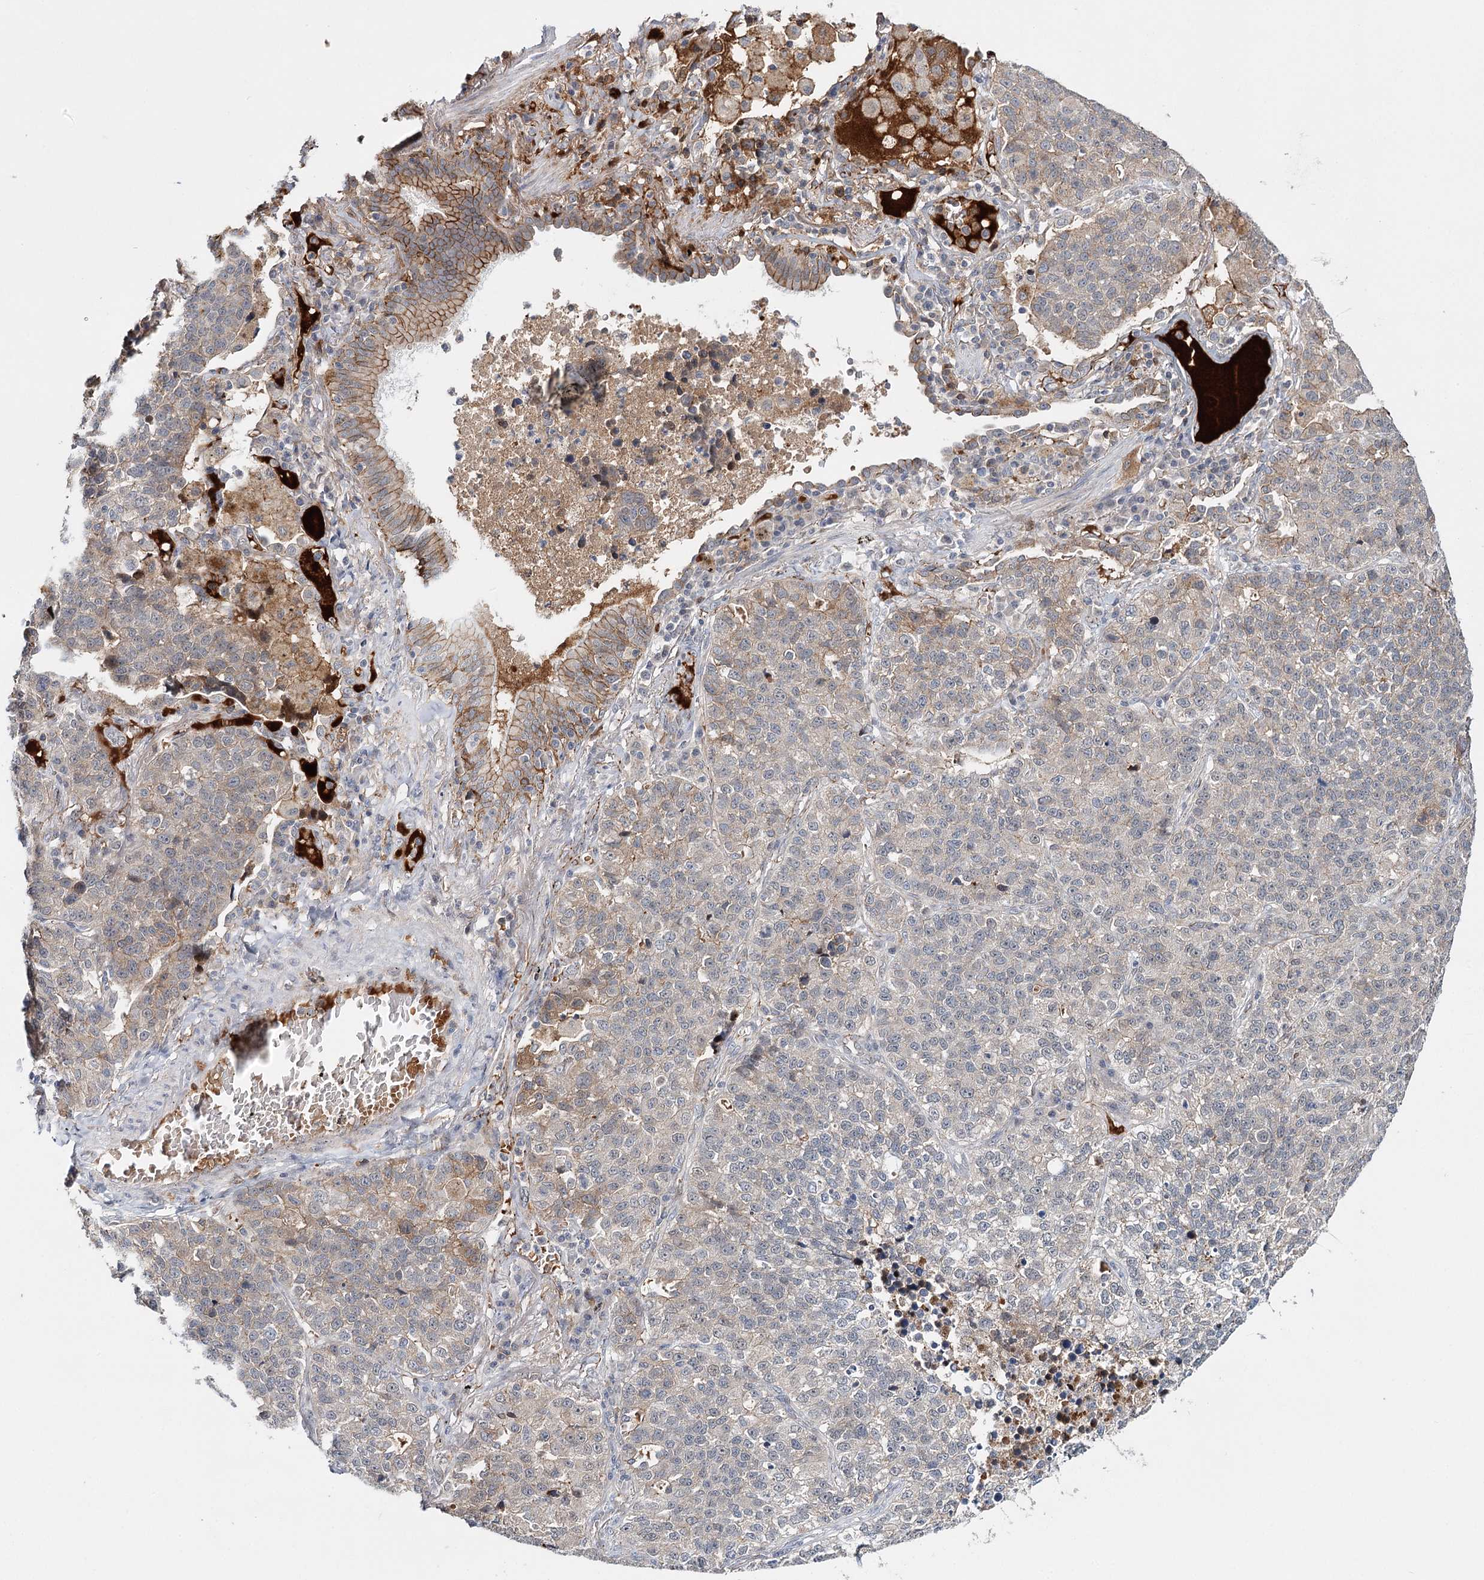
{"staining": {"intensity": "negative", "quantity": "none", "location": "none"}, "tissue": "lung cancer", "cell_type": "Tumor cells", "image_type": "cancer", "snomed": [{"axis": "morphology", "description": "Adenocarcinoma, NOS"}, {"axis": "topography", "description": "Lung"}], "caption": "Immunohistochemistry of lung adenocarcinoma reveals no expression in tumor cells. Nuclei are stained in blue.", "gene": "PKP4", "patient": {"sex": "male", "age": 49}}